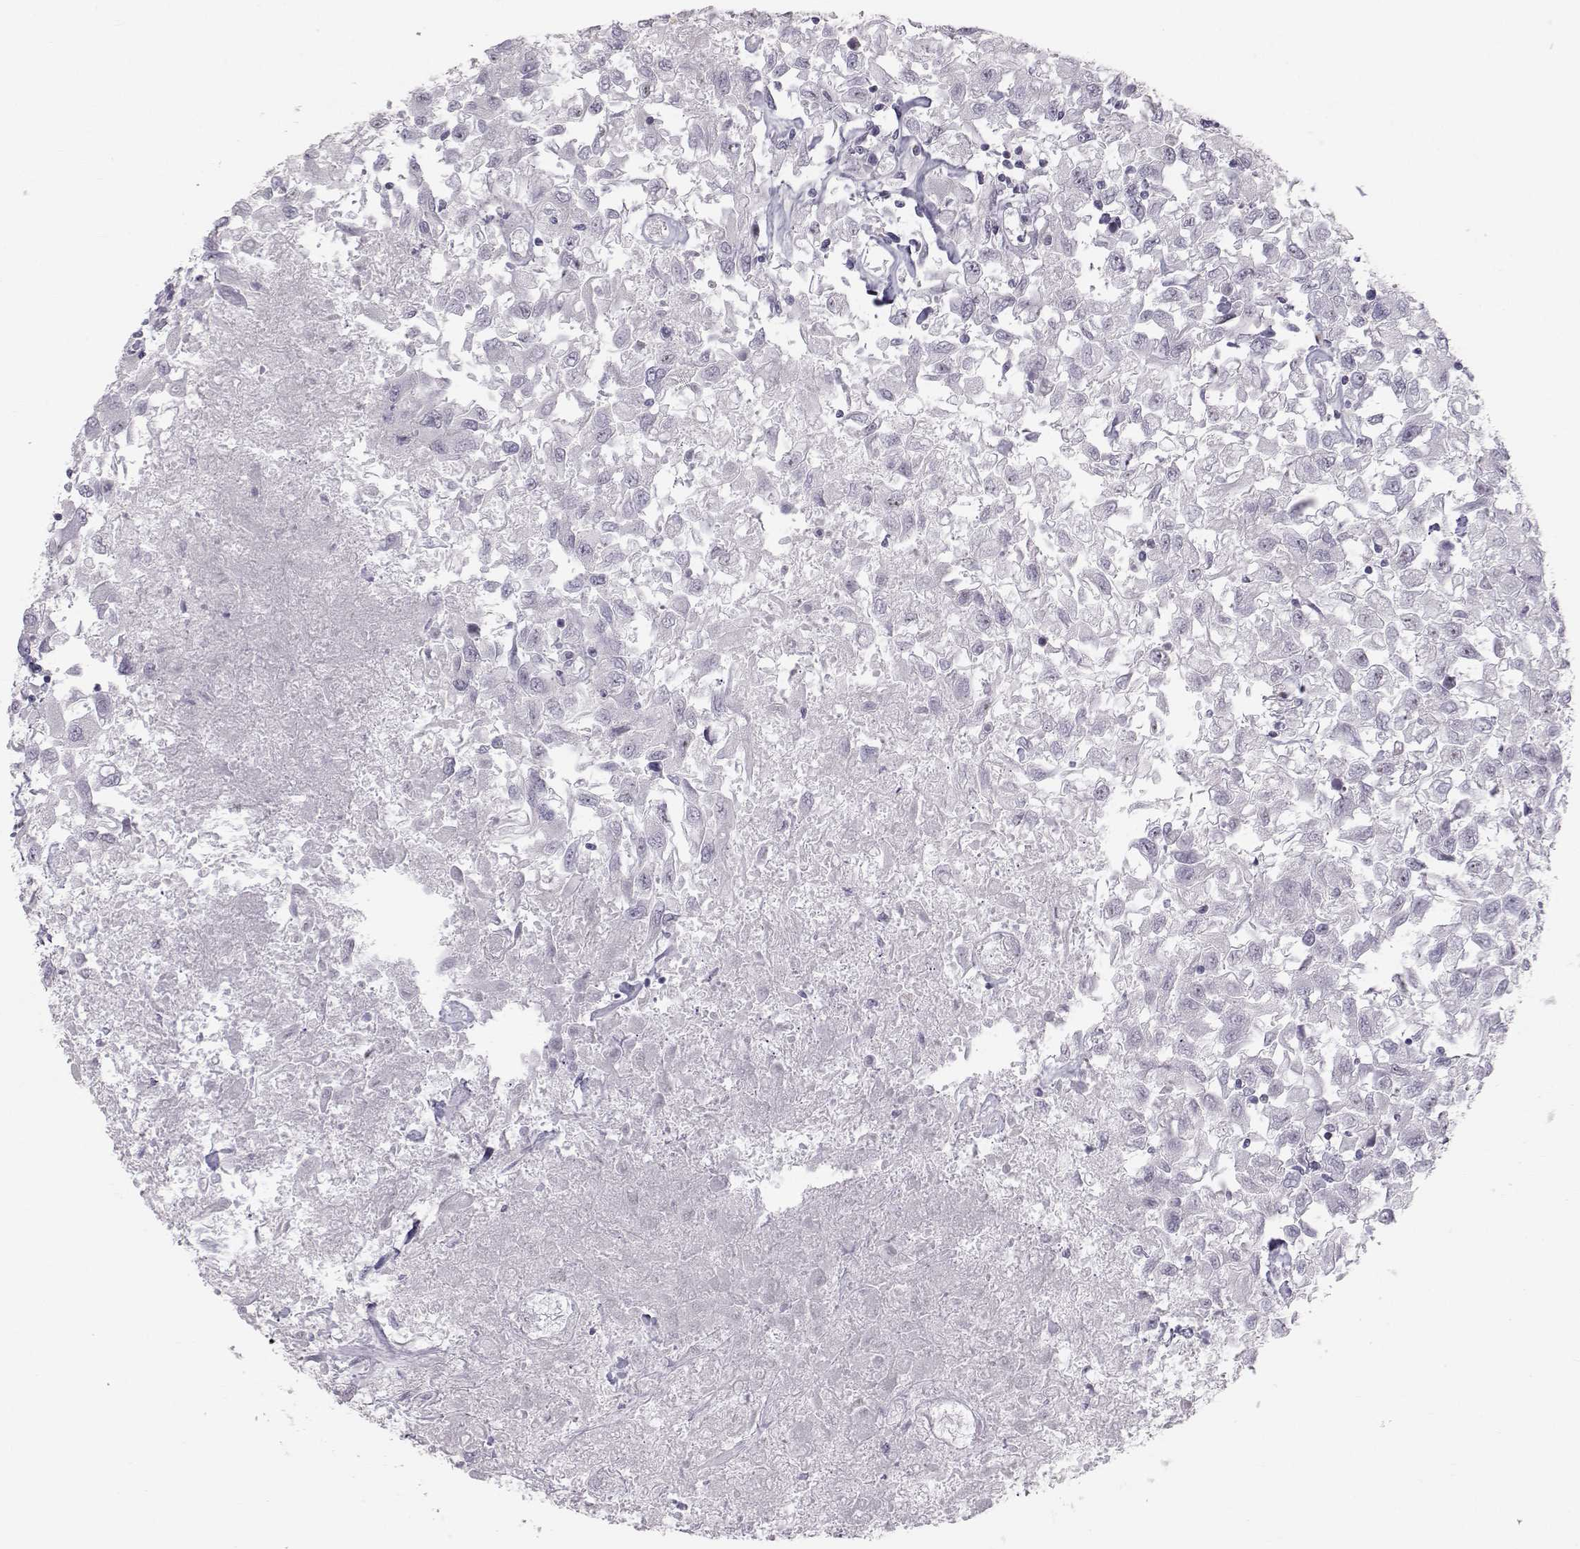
{"staining": {"intensity": "negative", "quantity": "none", "location": "none"}, "tissue": "renal cancer", "cell_type": "Tumor cells", "image_type": "cancer", "snomed": [{"axis": "morphology", "description": "Adenocarcinoma, NOS"}, {"axis": "topography", "description": "Kidney"}], "caption": "This photomicrograph is of adenocarcinoma (renal) stained with immunohistochemistry (IHC) to label a protein in brown with the nuclei are counter-stained blue. There is no staining in tumor cells.", "gene": "GARIN3", "patient": {"sex": "female", "age": 76}}